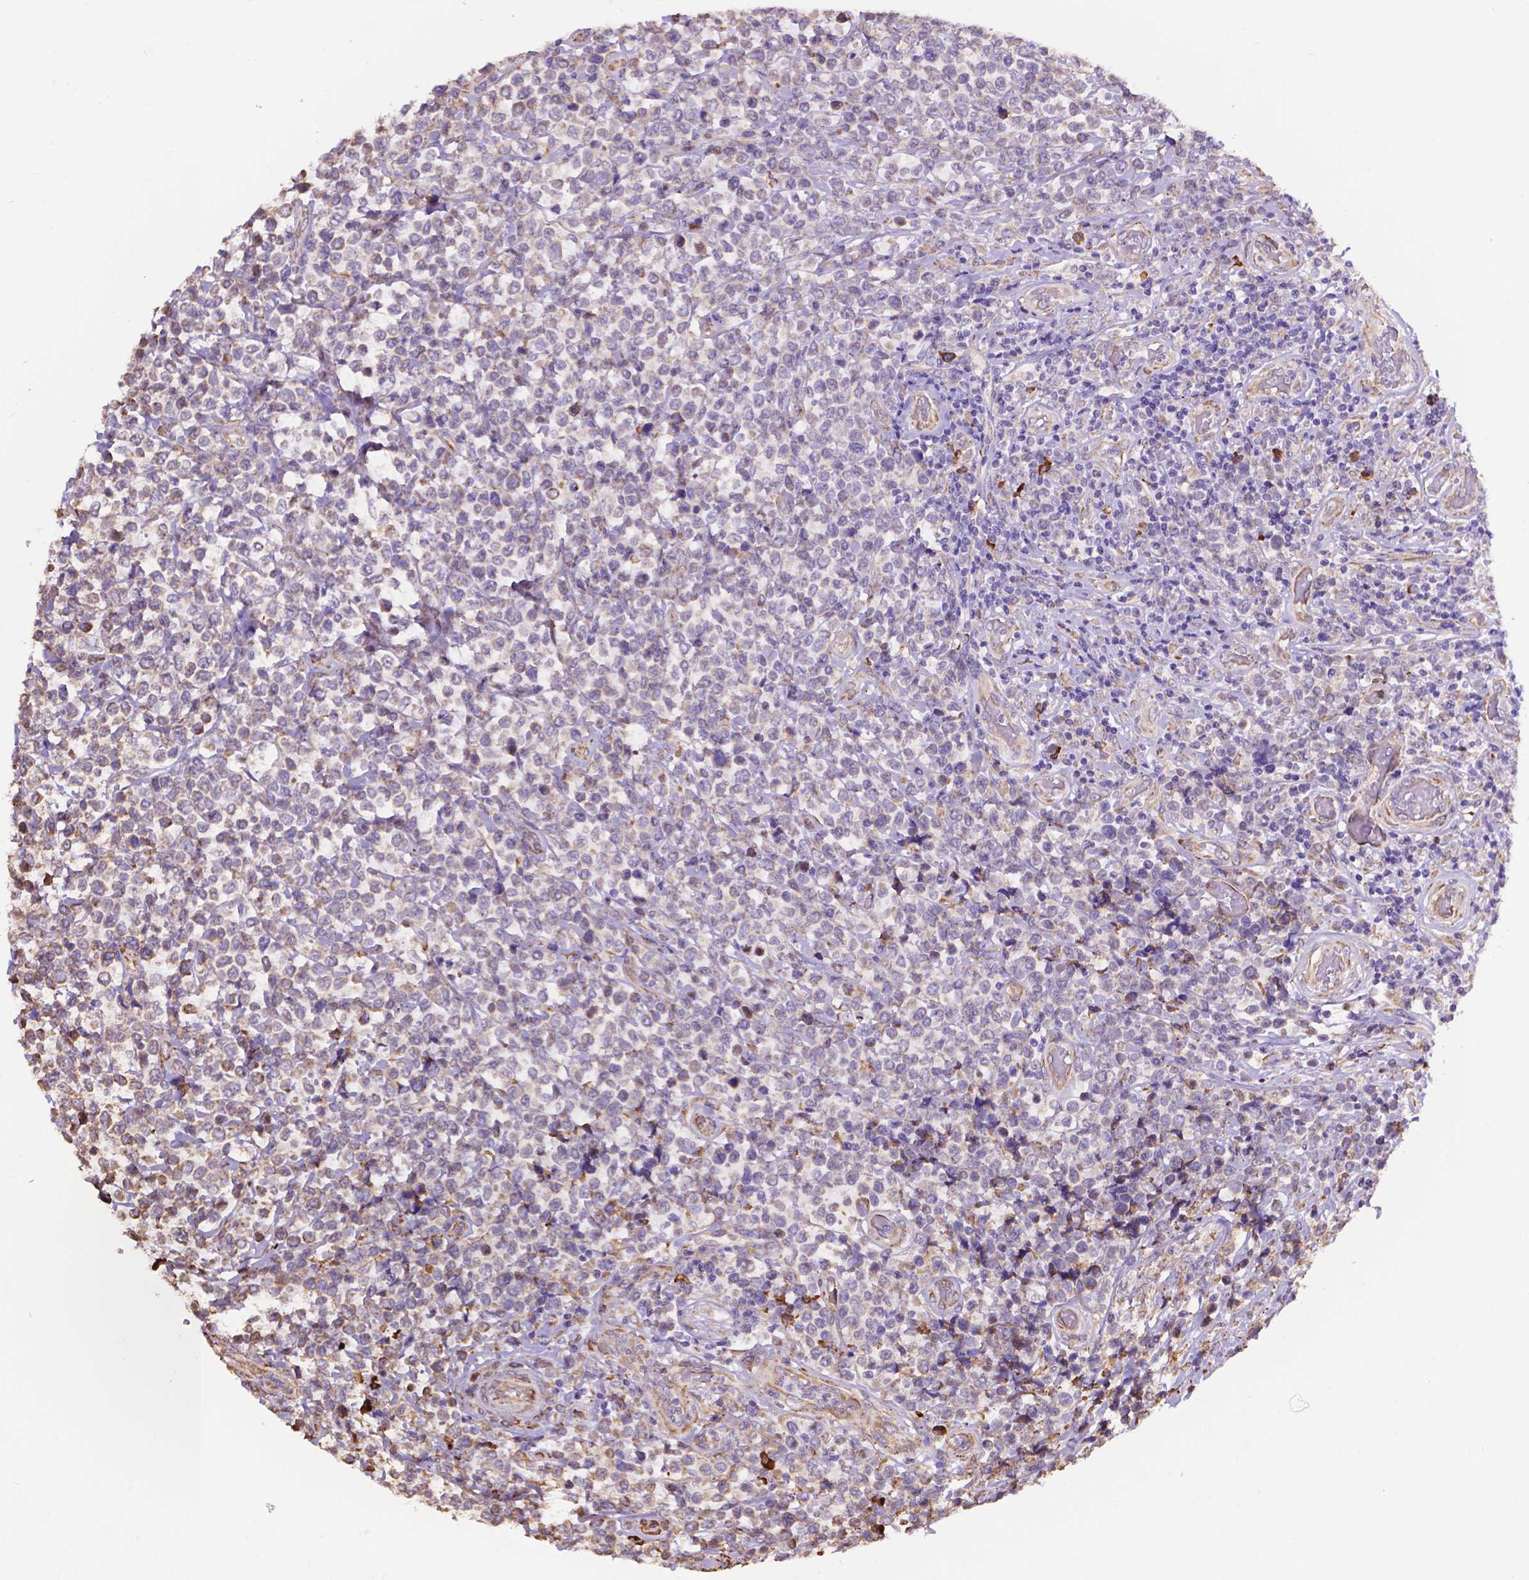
{"staining": {"intensity": "negative", "quantity": "none", "location": "none"}, "tissue": "lymphoma", "cell_type": "Tumor cells", "image_type": "cancer", "snomed": [{"axis": "morphology", "description": "Malignant lymphoma, non-Hodgkin's type, High grade"}, {"axis": "topography", "description": "Soft tissue"}], "caption": "A high-resolution histopathology image shows immunohistochemistry staining of lymphoma, which displays no significant expression in tumor cells.", "gene": "IPO11", "patient": {"sex": "female", "age": 56}}